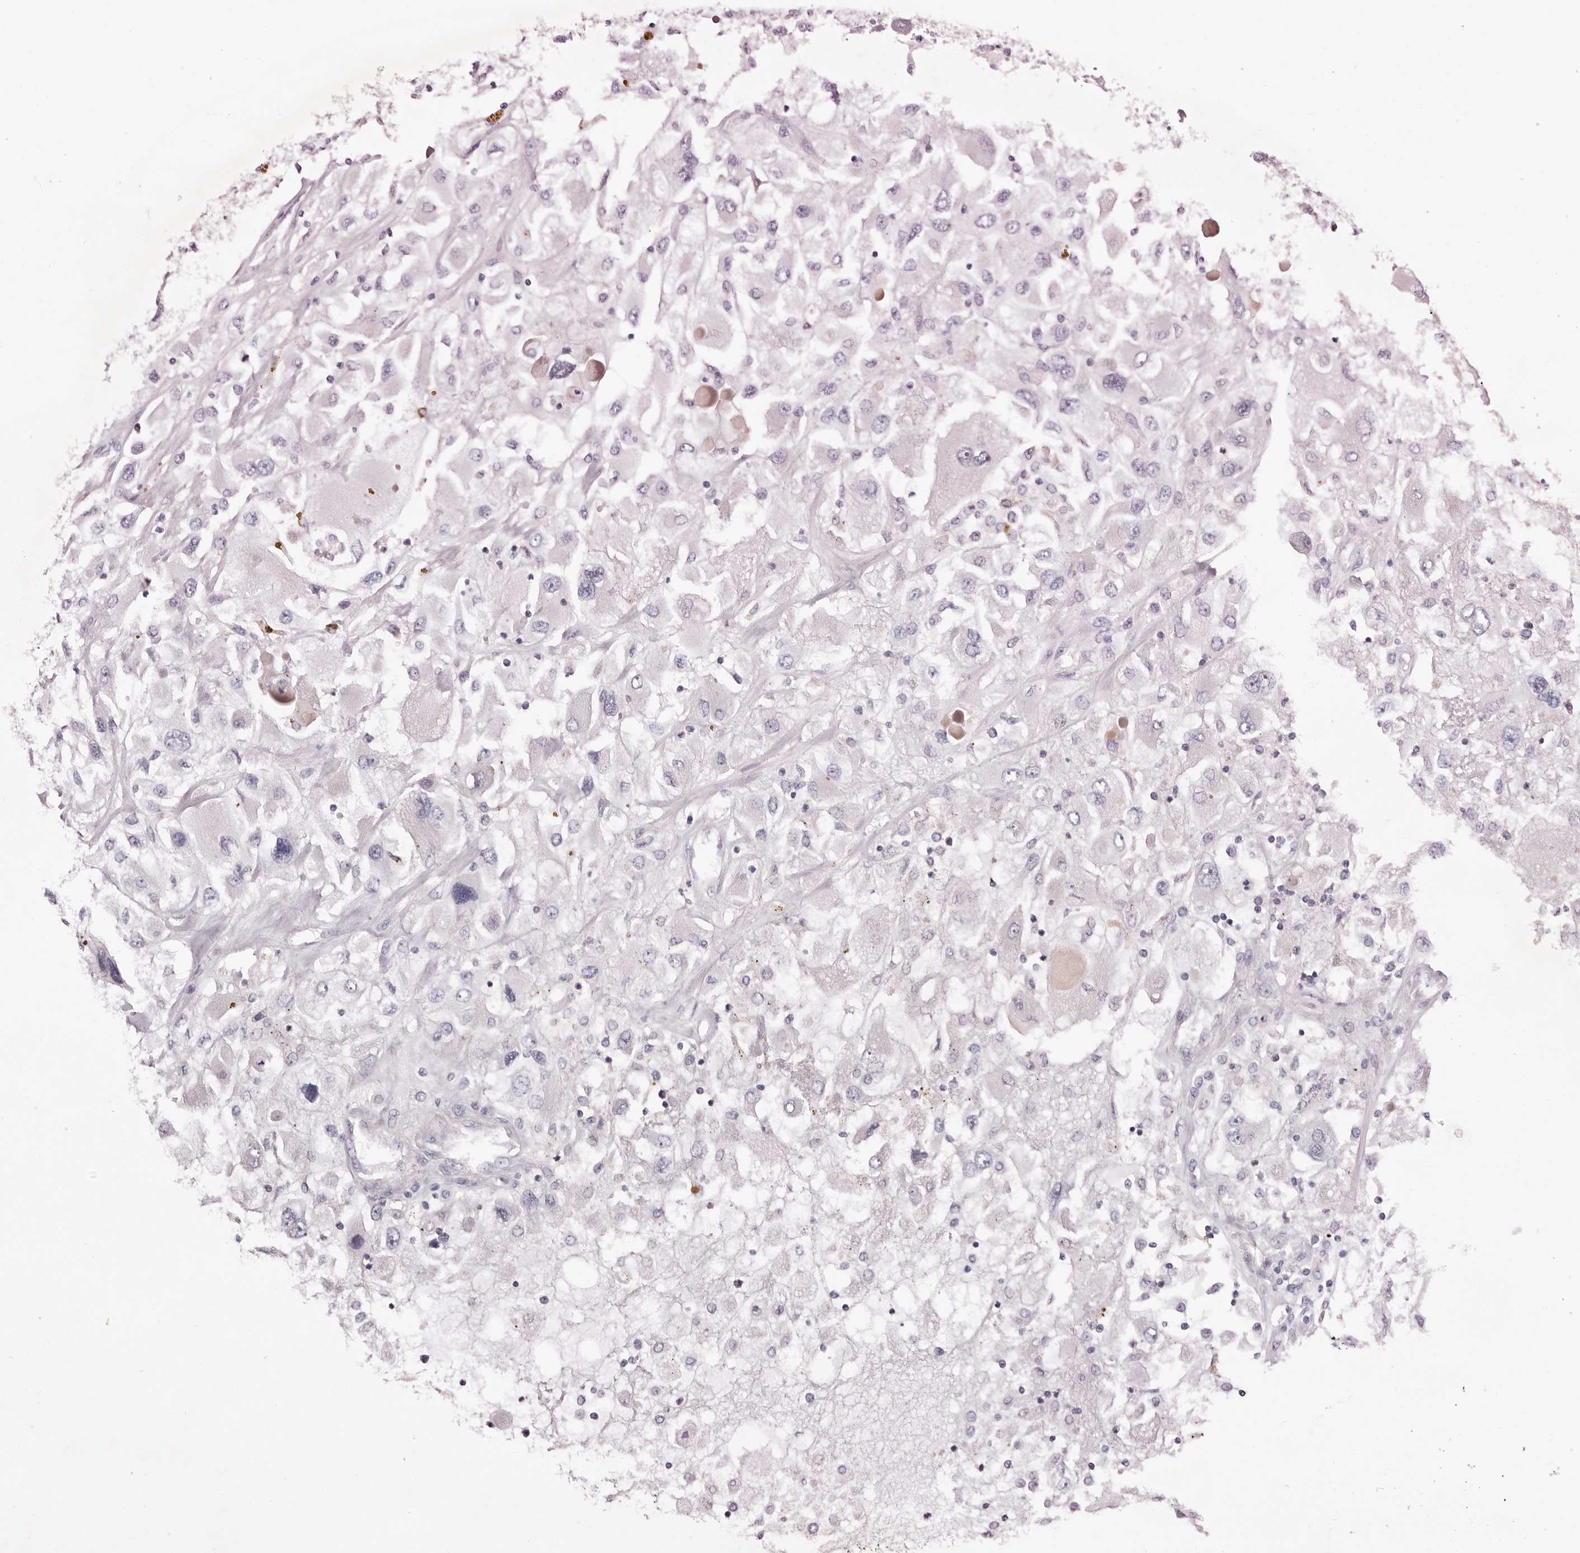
{"staining": {"intensity": "negative", "quantity": "none", "location": "none"}, "tissue": "renal cancer", "cell_type": "Tumor cells", "image_type": "cancer", "snomed": [{"axis": "morphology", "description": "Adenocarcinoma, NOS"}, {"axis": "topography", "description": "Kidney"}], "caption": "Tumor cells show no significant positivity in renal cancer. The staining is performed using DAB (3,3'-diaminobenzidine) brown chromogen with nuclei counter-stained in using hematoxylin.", "gene": "S1PR5", "patient": {"sex": "female", "age": 52}}